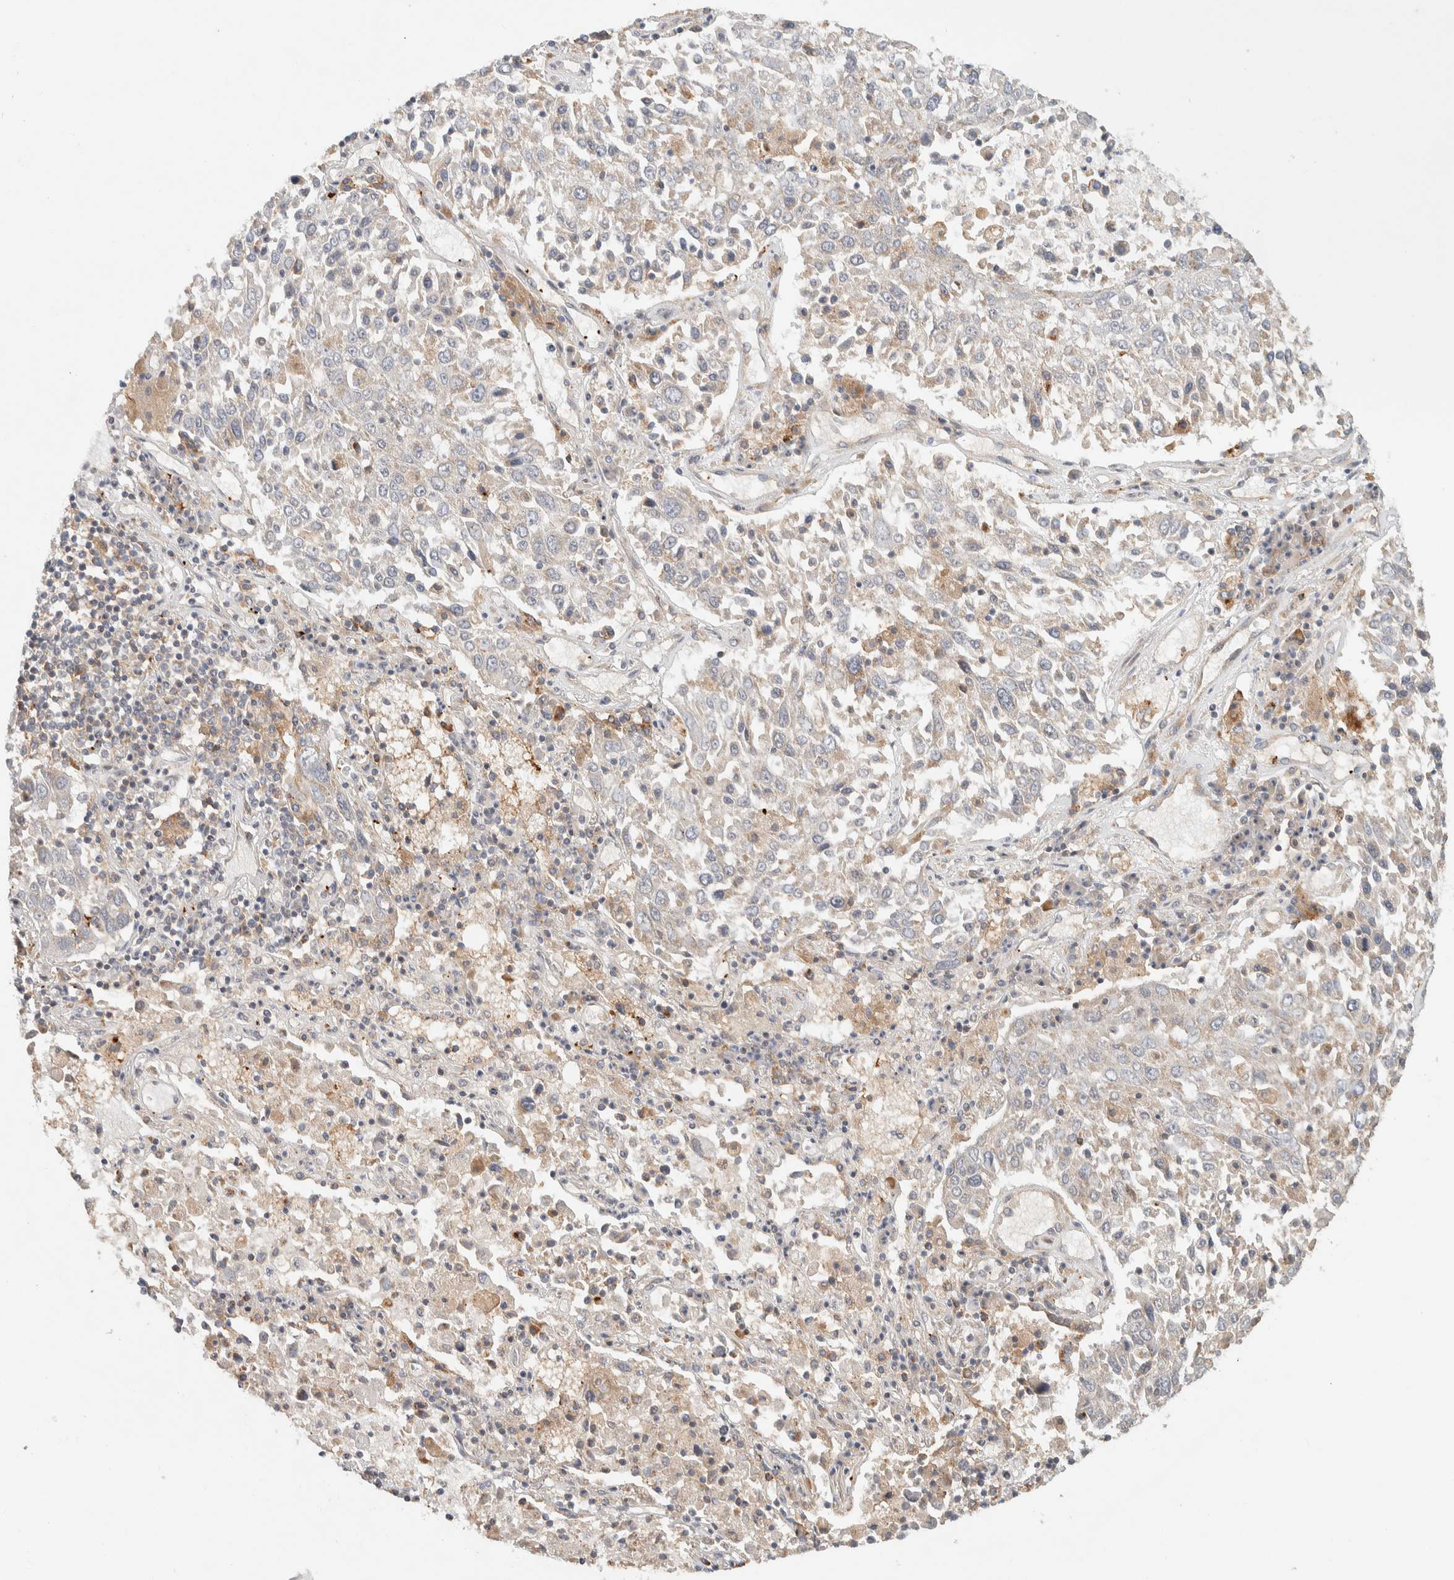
{"staining": {"intensity": "weak", "quantity": "<25%", "location": "cytoplasmic/membranous"}, "tissue": "lung cancer", "cell_type": "Tumor cells", "image_type": "cancer", "snomed": [{"axis": "morphology", "description": "Squamous cell carcinoma, NOS"}, {"axis": "topography", "description": "Lung"}], "caption": "Lung cancer (squamous cell carcinoma) was stained to show a protein in brown. There is no significant expression in tumor cells. Nuclei are stained in blue.", "gene": "KIF9", "patient": {"sex": "male", "age": 65}}